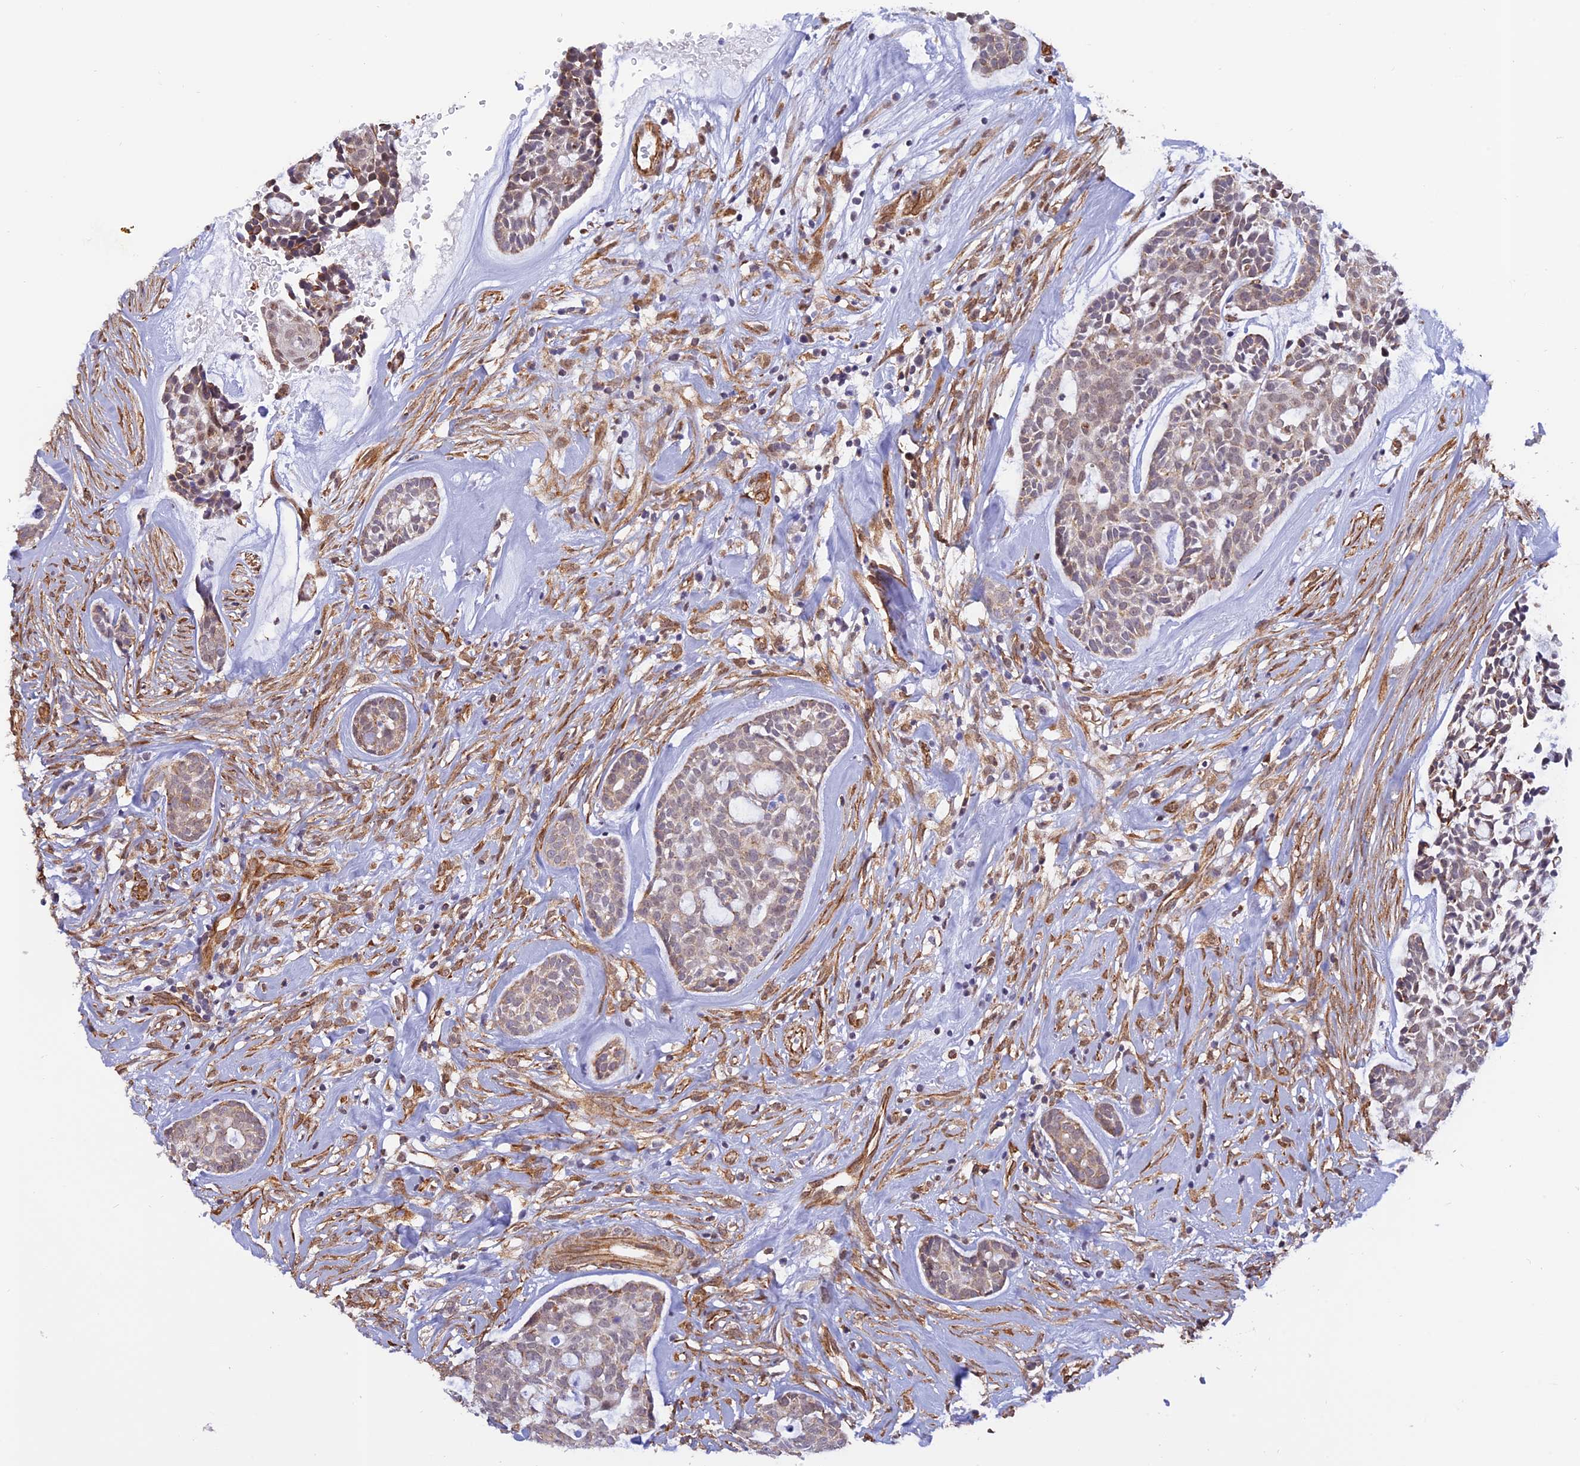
{"staining": {"intensity": "weak", "quantity": "<25%", "location": "cytoplasmic/membranous"}, "tissue": "head and neck cancer", "cell_type": "Tumor cells", "image_type": "cancer", "snomed": [{"axis": "morphology", "description": "Normal tissue, NOS"}, {"axis": "morphology", "description": "Adenocarcinoma, NOS"}, {"axis": "topography", "description": "Subcutis"}, {"axis": "topography", "description": "Nasopharynx"}, {"axis": "topography", "description": "Head-Neck"}], "caption": "The photomicrograph displays no significant expression in tumor cells of head and neck cancer (adenocarcinoma).", "gene": "PAGR1", "patient": {"sex": "female", "age": 73}}